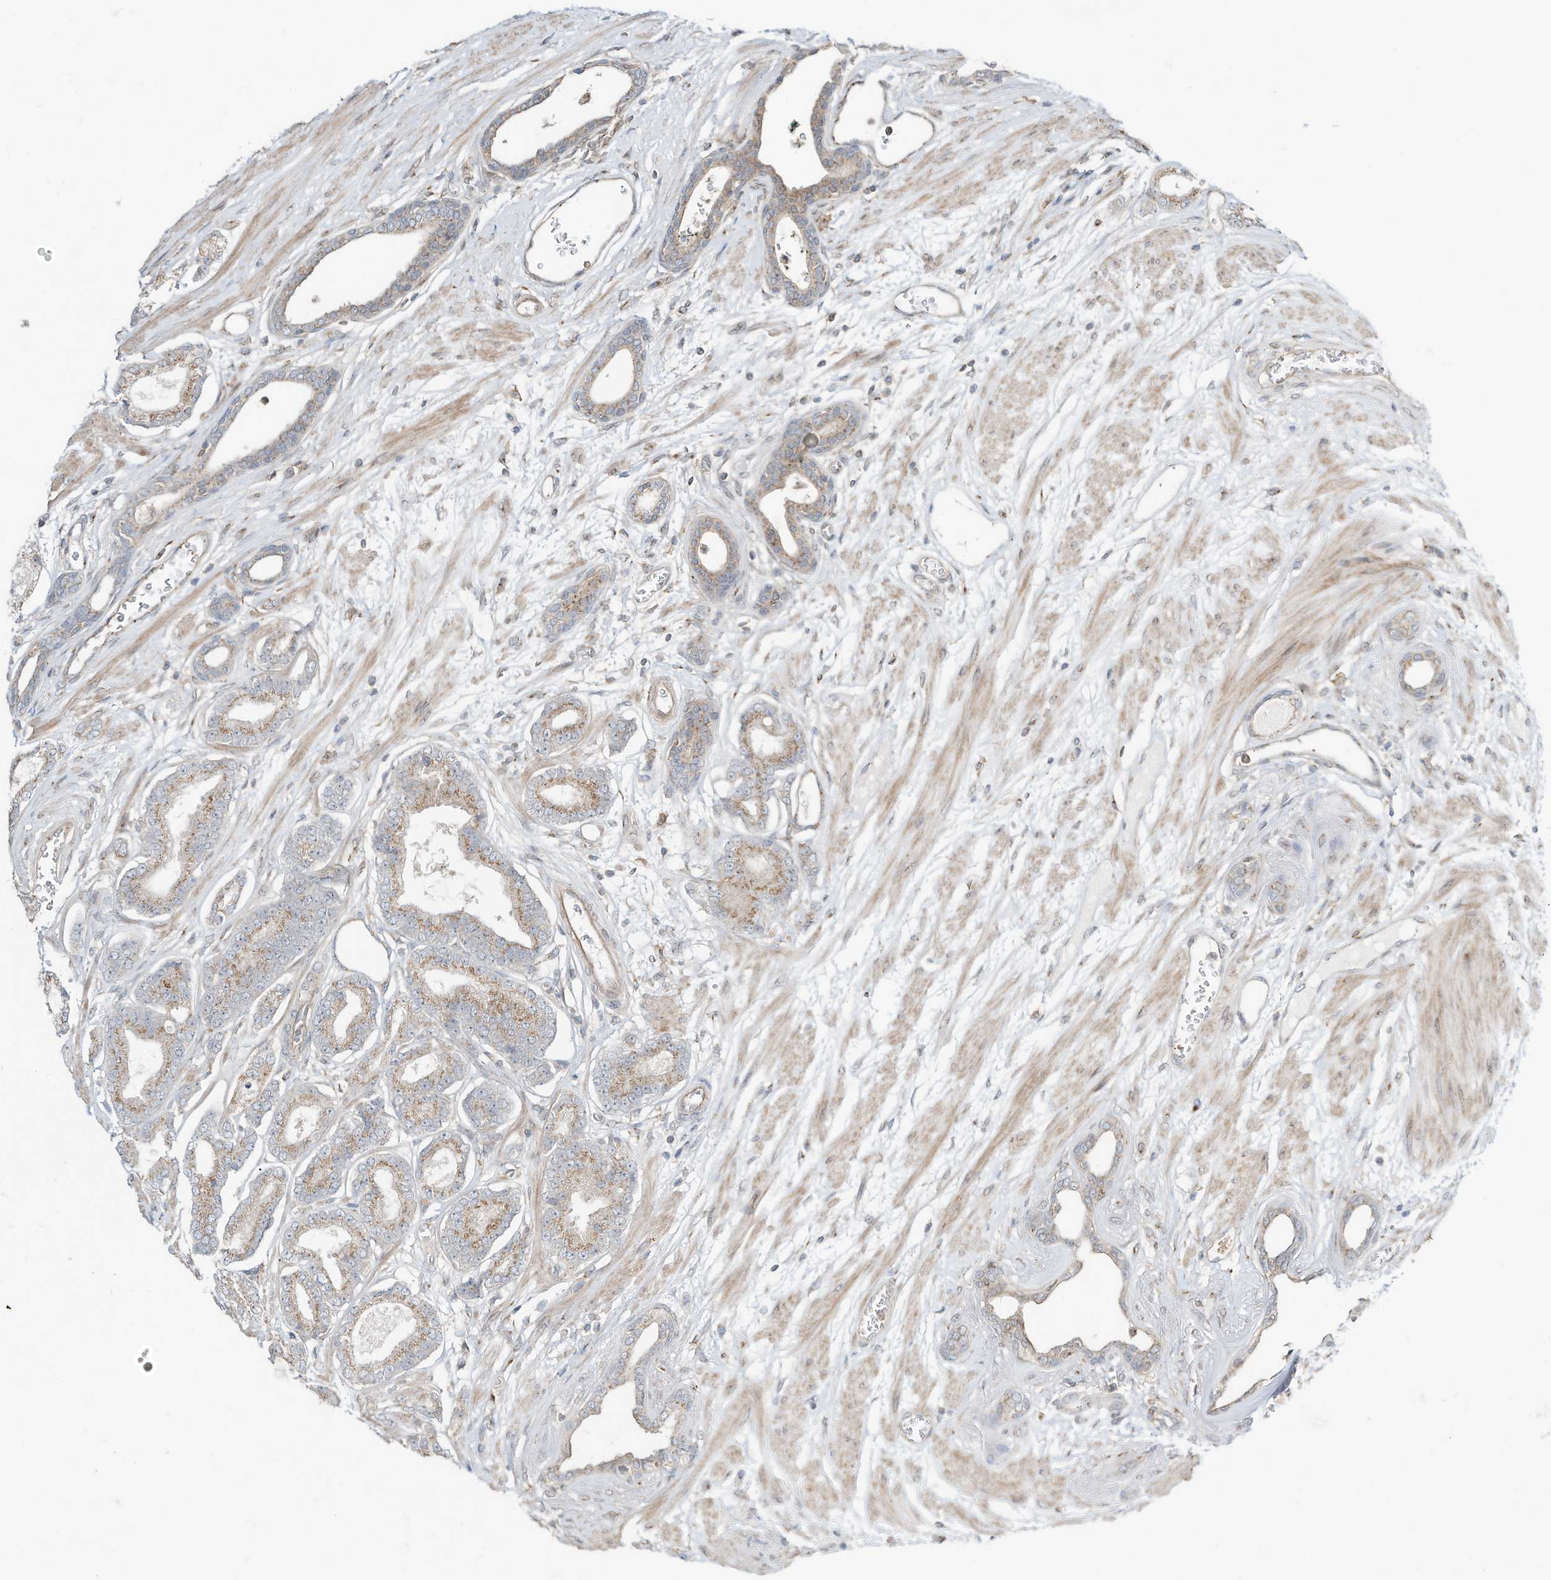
{"staining": {"intensity": "moderate", "quantity": ">75%", "location": "cytoplasmic/membranous"}, "tissue": "prostate cancer", "cell_type": "Tumor cells", "image_type": "cancer", "snomed": [{"axis": "morphology", "description": "Adenocarcinoma, Low grade"}, {"axis": "topography", "description": "Prostate"}], "caption": "This photomicrograph displays immunohistochemistry staining of human adenocarcinoma (low-grade) (prostate), with medium moderate cytoplasmic/membranous staining in about >75% of tumor cells.", "gene": "CUX1", "patient": {"sex": "male", "age": 60}}